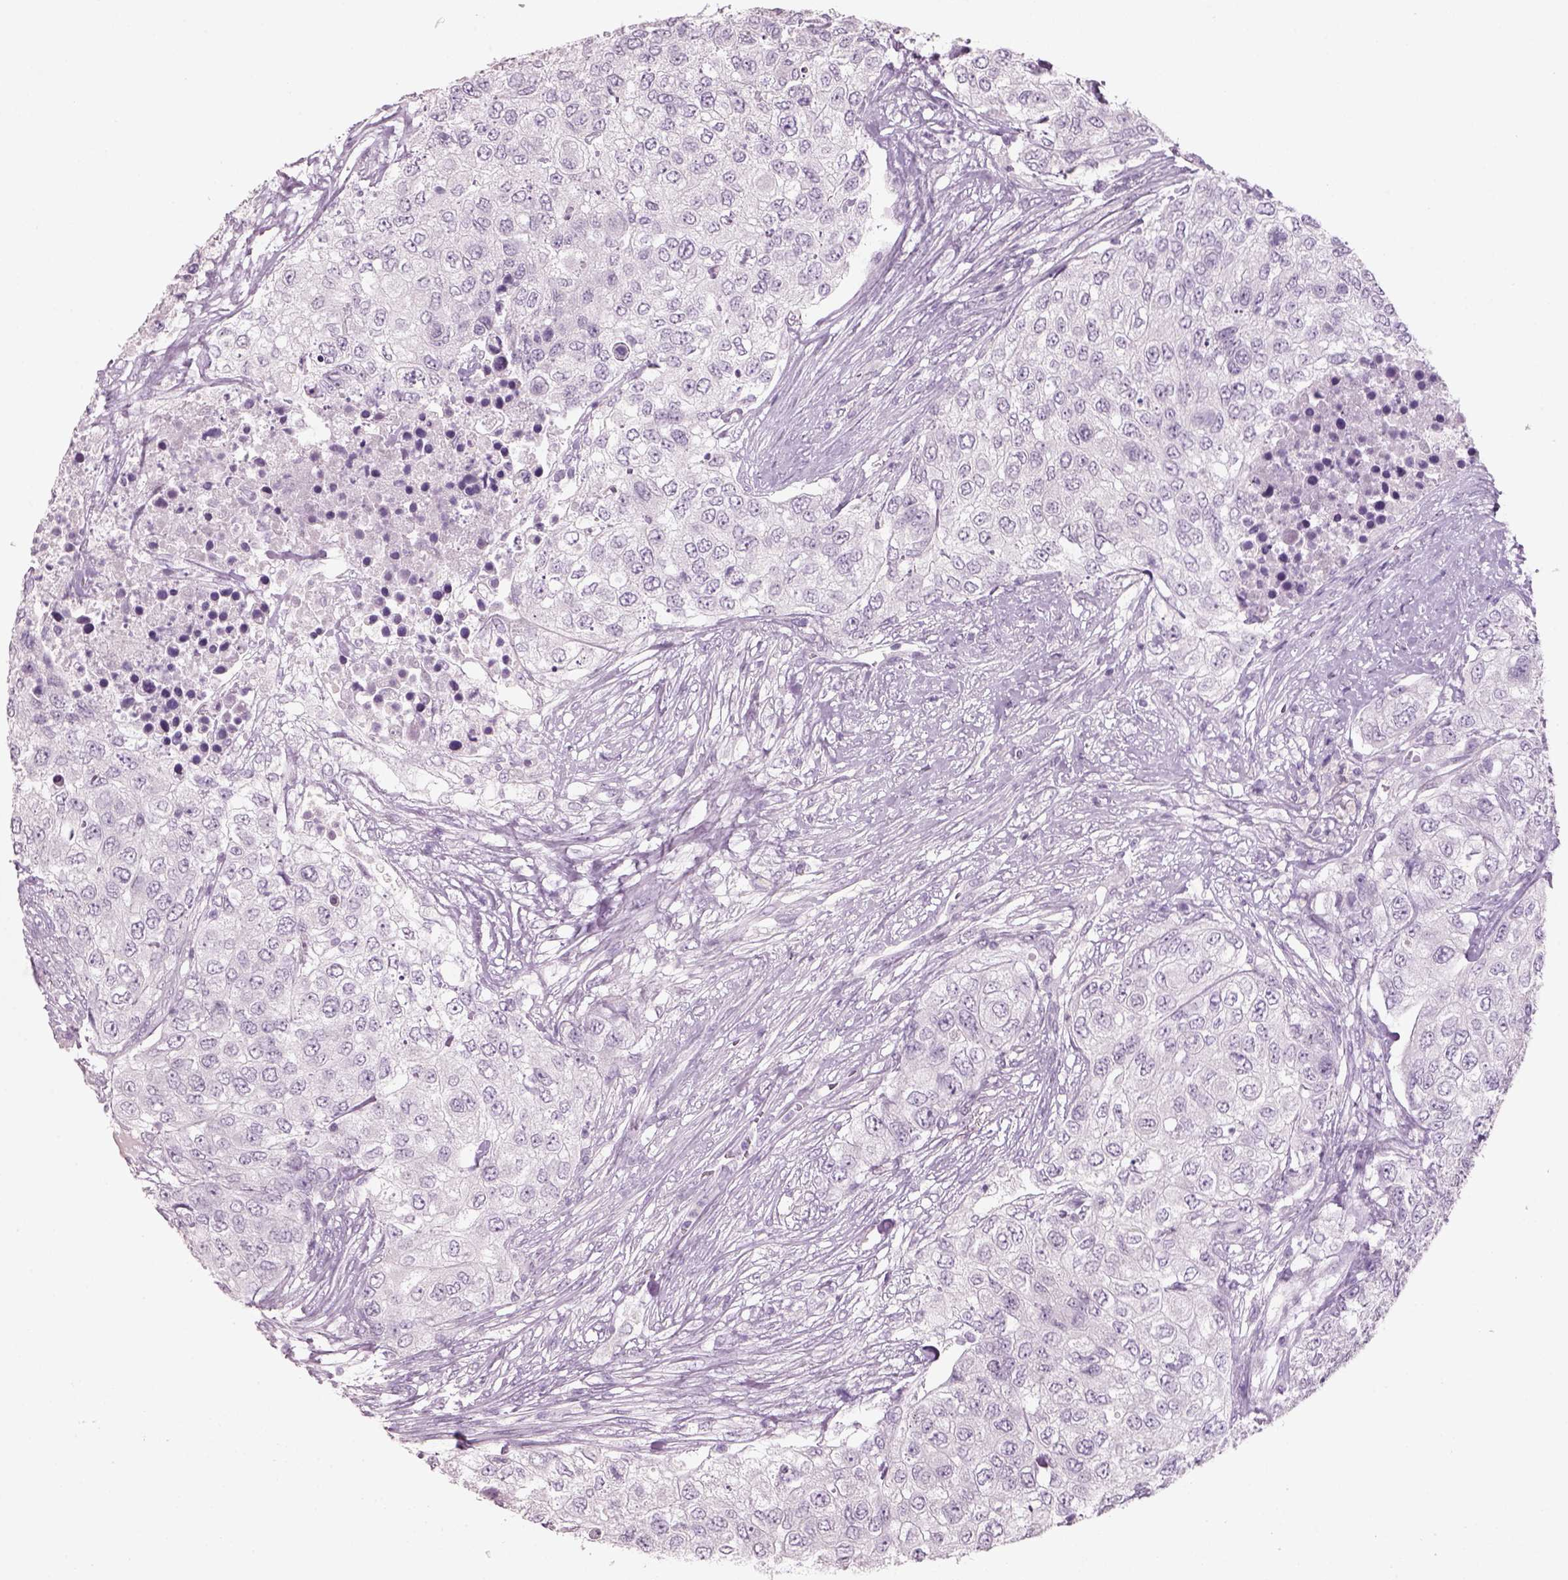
{"staining": {"intensity": "negative", "quantity": "none", "location": "none"}, "tissue": "urothelial cancer", "cell_type": "Tumor cells", "image_type": "cancer", "snomed": [{"axis": "morphology", "description": "Urothelial carcinoma, High grade"}, {"axis": "topography", "description": "Urinary bladder"}], "caption": "High-grade urothelial carcinoma was stained to show a protein in brown. There is no significant expression in tumor cells. (Stains: DAB immunohistochemistry (IHC) with hematoxylin counter stain, Microscopy: brightfield microscopy at high magnification).", "gene": "SLC6A2", "patient": {"sex": "female", "age": 78}}